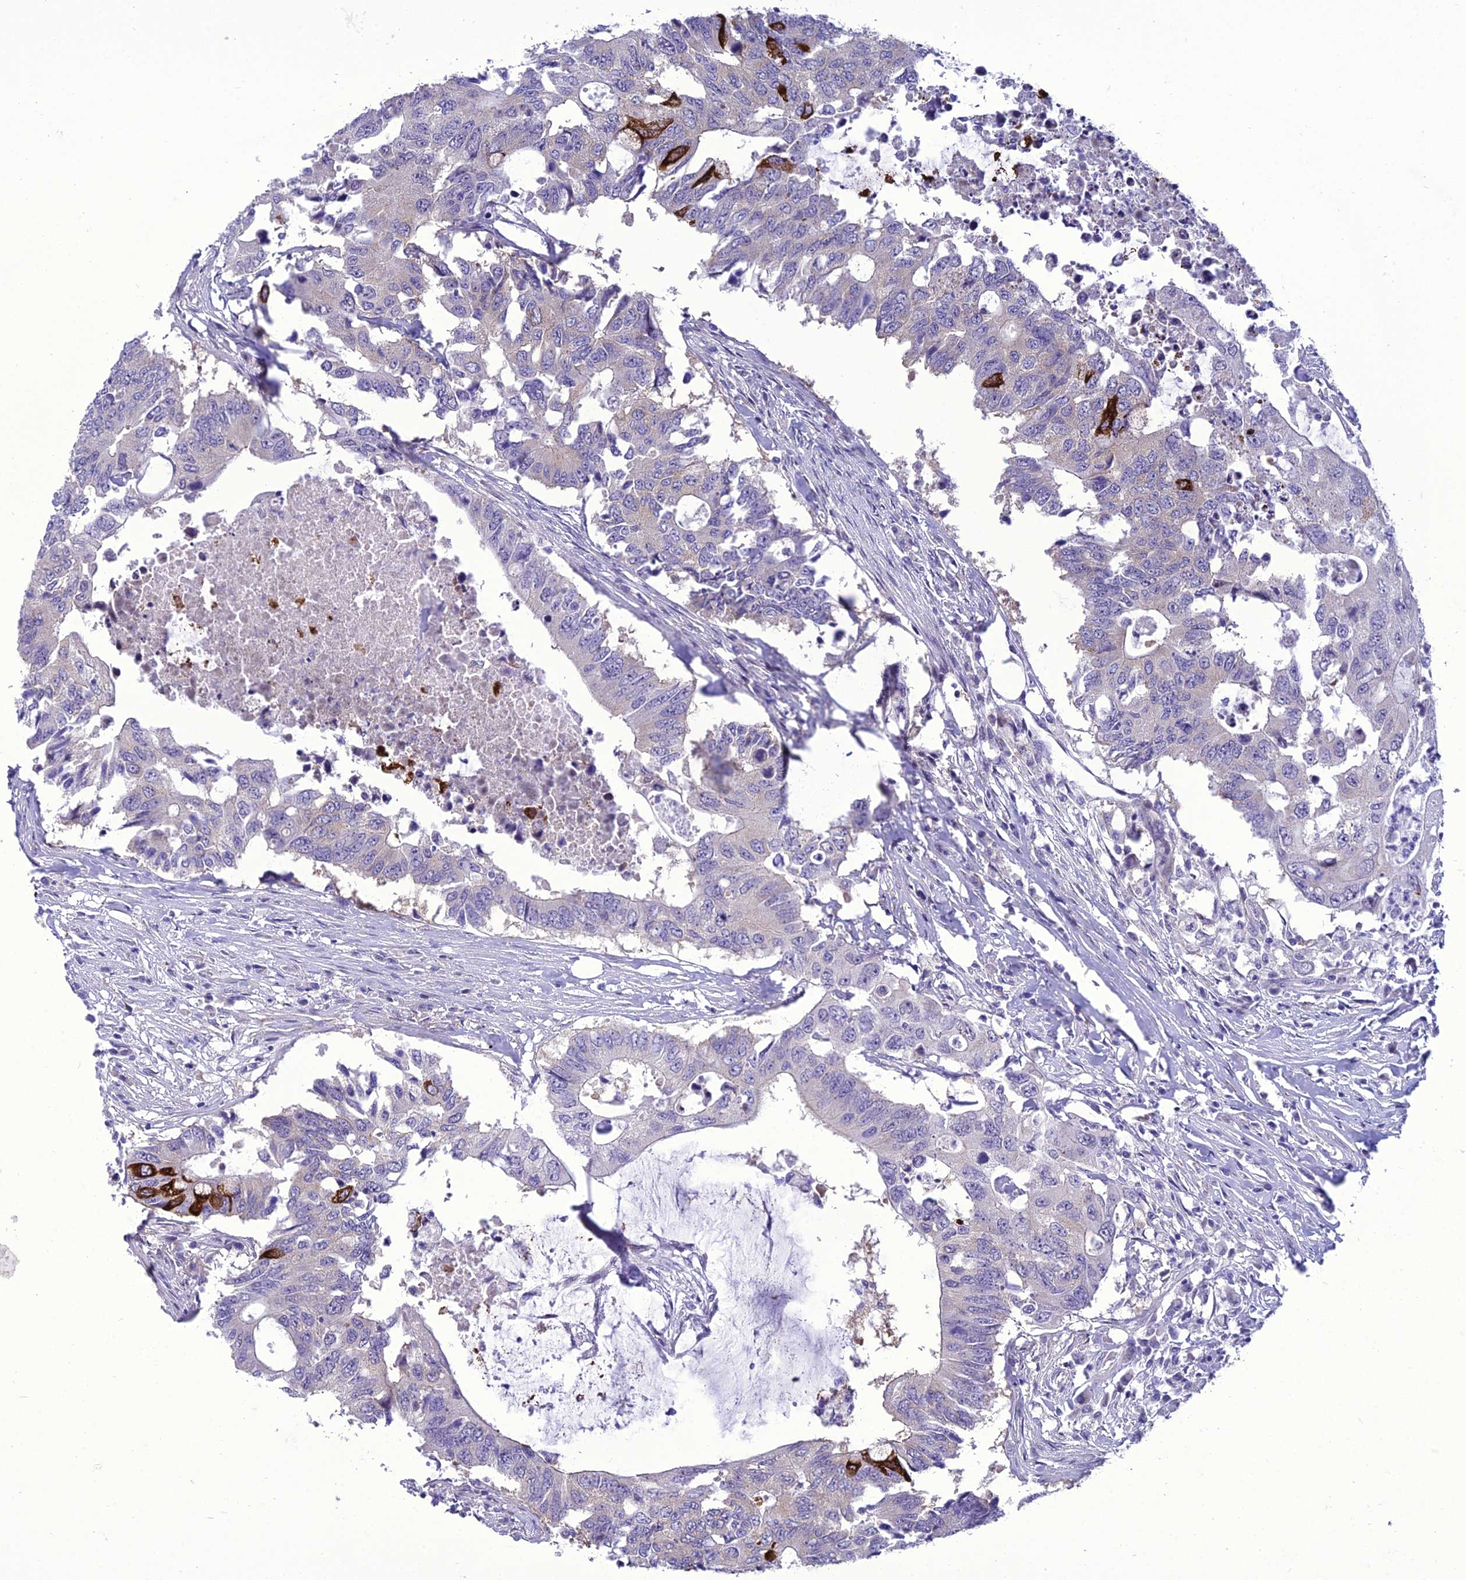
{"staining": {"intensity": "strong", "quantity": "<25%", "location": "cytoplasmic/membranous"}, "tissue": "colorectal cancer", "cell_type": "Tumor cells", "image_type": "cancer", "snomed": [{"axis": "morphology", "description": "Adenocarcinoma, NOS"}, {"axis": "topography", "description": "Colon"}], "caption": "This histopathology image exhibits IHC staining of human colorectal cancer (adenocarcinoma), with medium strong cytoplasmic/membranous staining in approximately <25% of tumor cells.", "gene": "GAB4", "patient": {"sex": "male", "age": 71}}